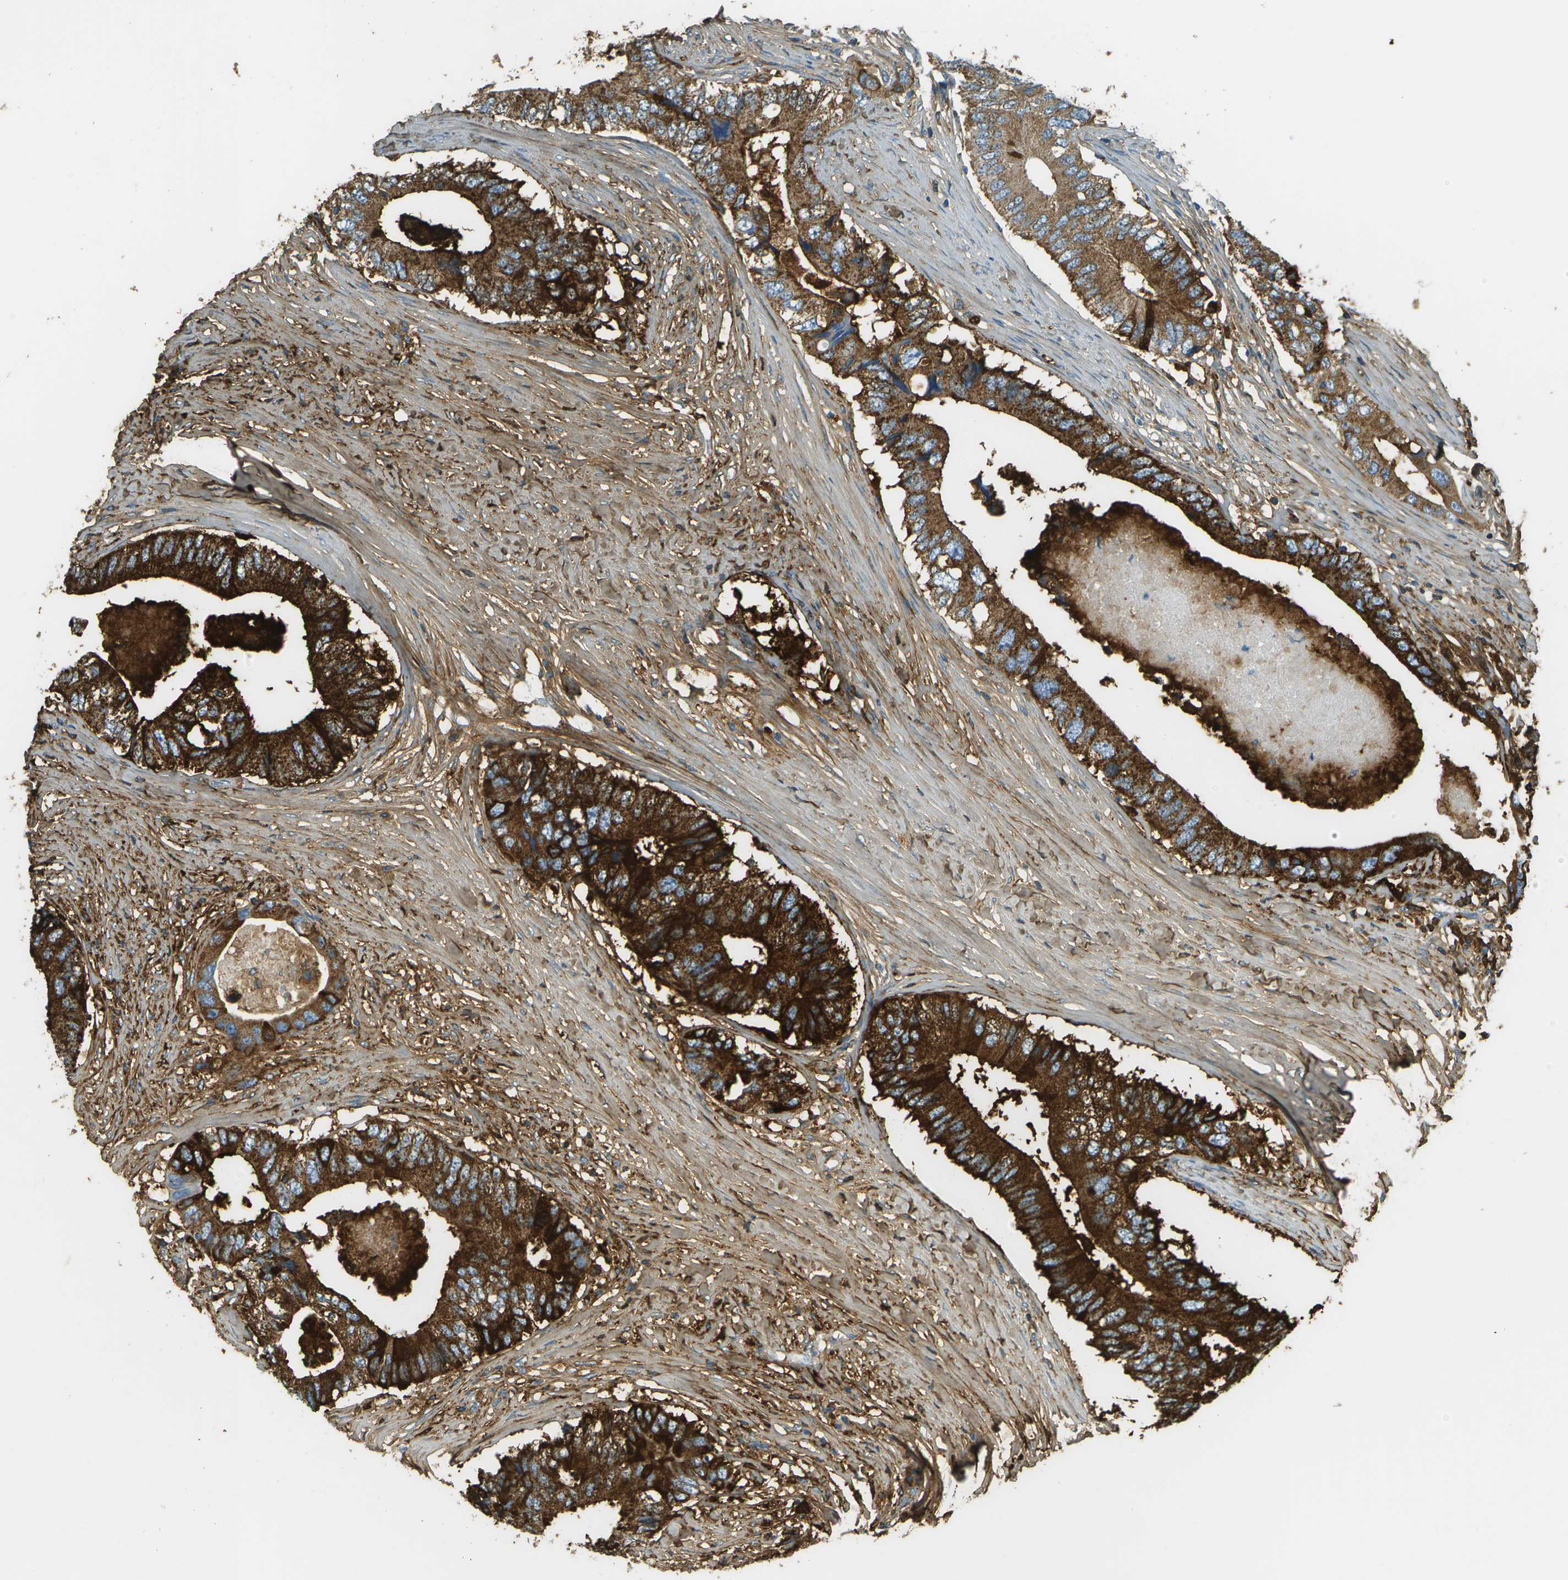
{"staining": {"intensity": "strong", "quantity": ">75%", "location": "cytoplasmic/membranous"}, "tissue": "colorectal cancer", "cell_type": "Tumor cells", "image_type": "cancer", "snomed": [{"axis": "morphology", "description": "Adenocarcinoma, NOS"}, {"axis": "topography", "description": "Colon"}], "caption": "Immunohistochemical staining of colorectal adenocarcinoma exhibits high levels of strong cytoplasmic/membranous positivity in approximately >75% of tumor cells.", "gene": "DCN", "patient": {"sex": "male", "age": 71}}